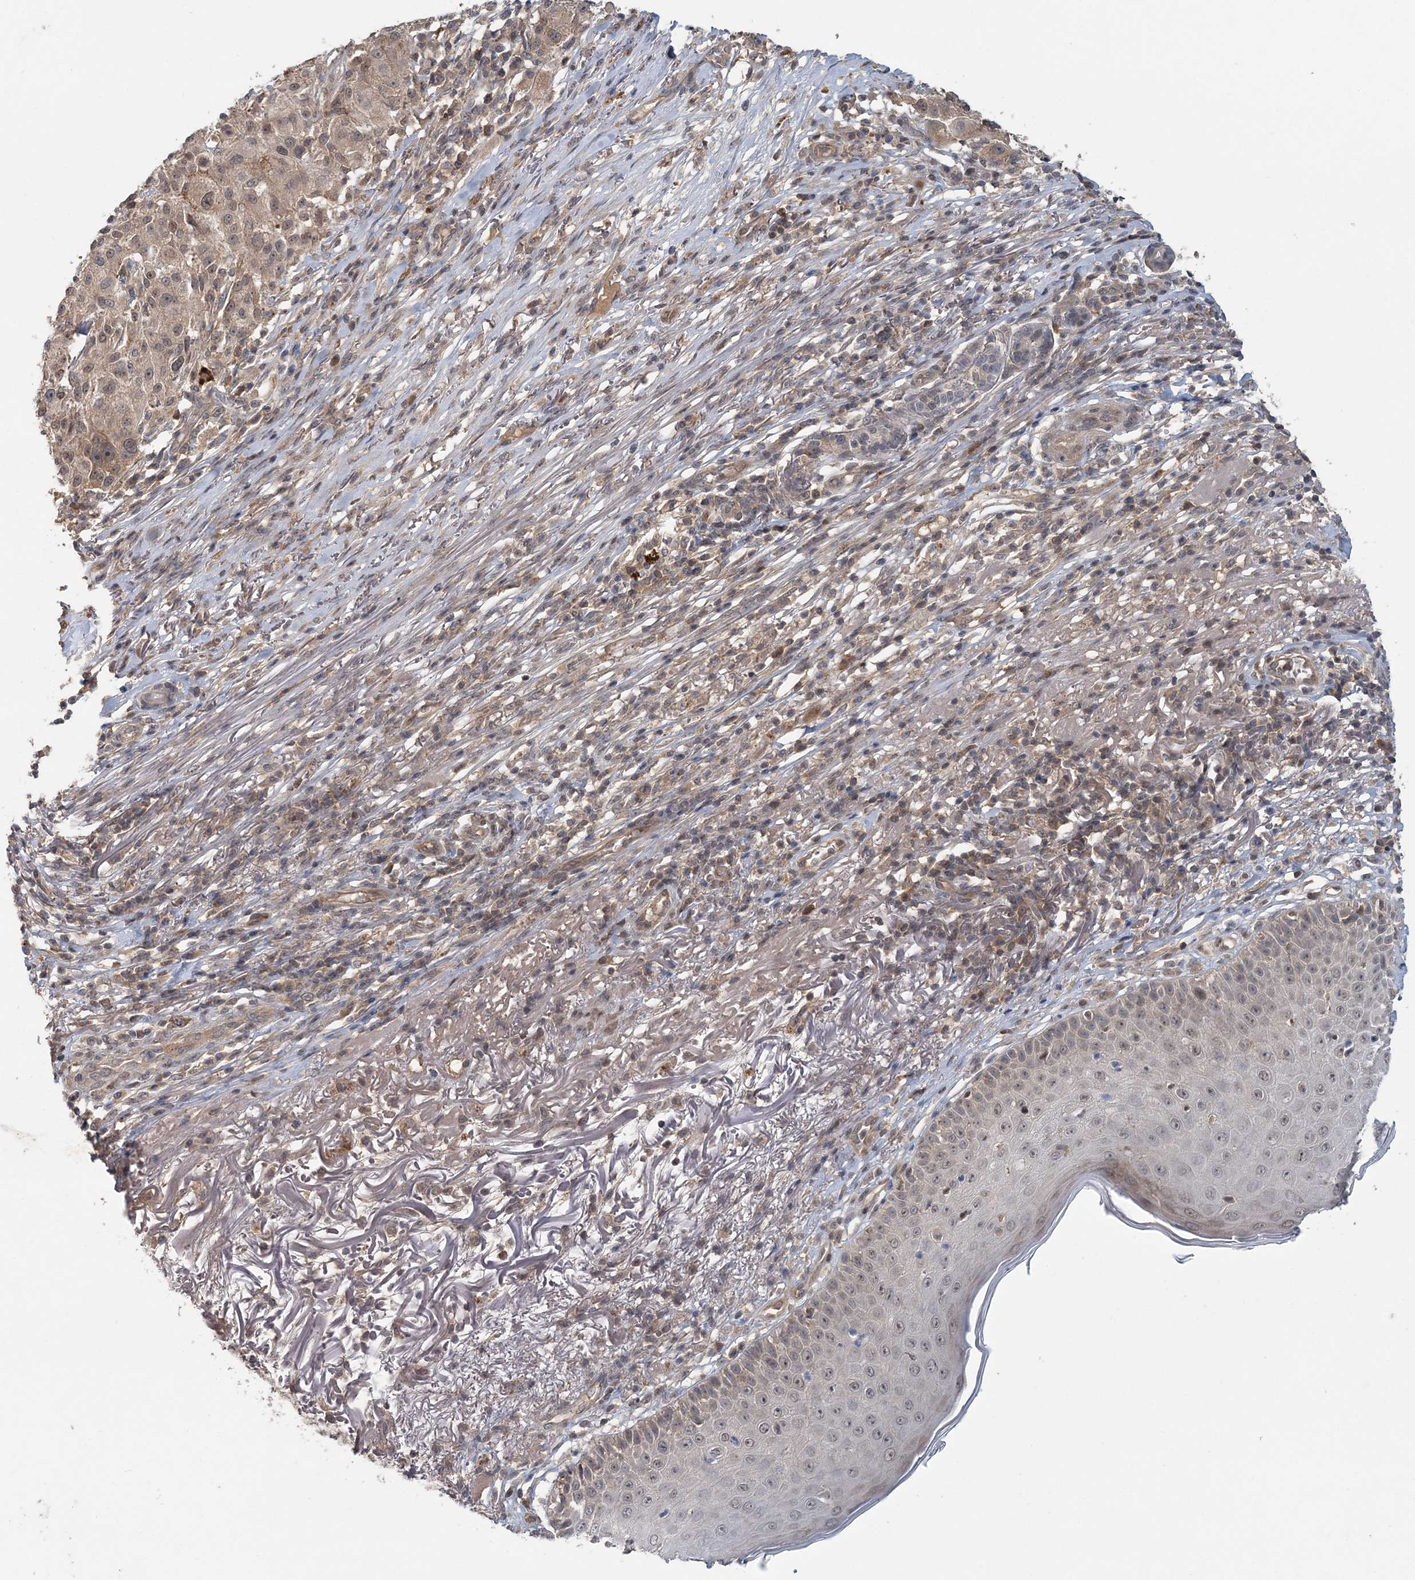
{"staining": {"intensity": "weak", "quantity": ">75%", "location": "cytoplasmic/membranous,nuclear"}, "tissue": "melanoma", "cell_type": "Tumor cells", "image_type": "cancer", "snomed": [{"axis": "morphology", "description": "Necrosis, NOS"}, {"axis": "morphology", "description": "Malignant melanoma, NOS"}, {"axis": "topography", "description": "Skin"}], "caption": "Immunohistochemical staining of human melanoma demonstrates weak cytoplasmic/membranous and nuclear protein positivity in about >75% of tumor cells.", "gene": "RNF25", "patient": {"sex": "female", "age": 87}}